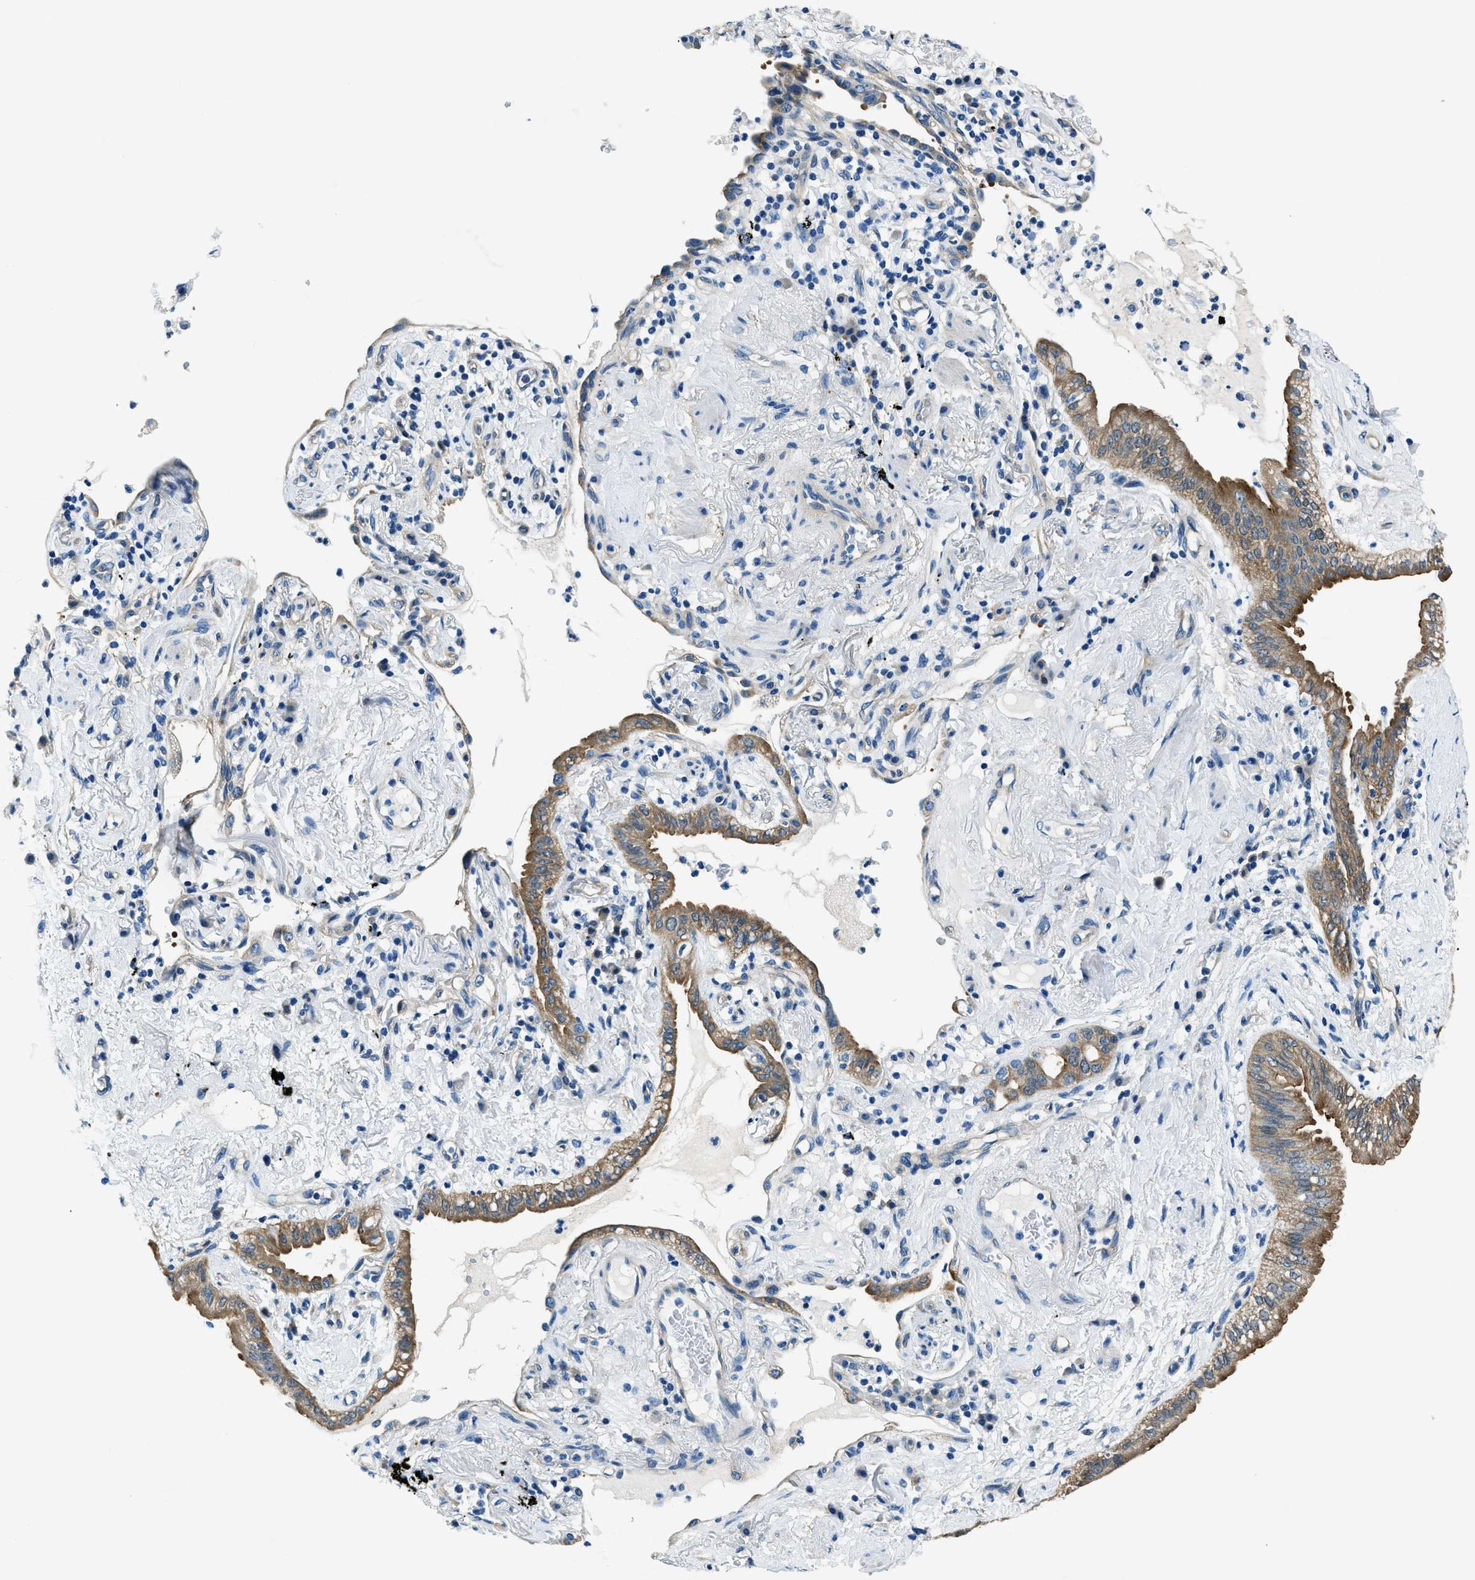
{"staining": {"intensity": "strong", "quantity": ">75%", "location": "cytoplasmic/membranous,nuclear"}, "tissue": "lung cancer", "cell_type": "Tumor cells", "image_type": "cancer", "snomed": [{"axis": "morphology", "description": "Normal tissue, NOS"}, {"axis": "morphology", "description": "Adenocarcinoma, NOS"}, {"axis": "topography", "description": "Bronchus"}, {"axis": "topography", "description": "Lung"}], "caption": "This histopathology image demonstrates adenocarcinoma (lung) stained with immunohistochemistry (IHC) to label a protein in brown. The cytoplasmic/membranous and nuclear of tumor cells show strong positivity for the protein. Nuclei are counter-stained blue.", "gene": "TWF1", "patient": {"sex": "female", "age": 70}}